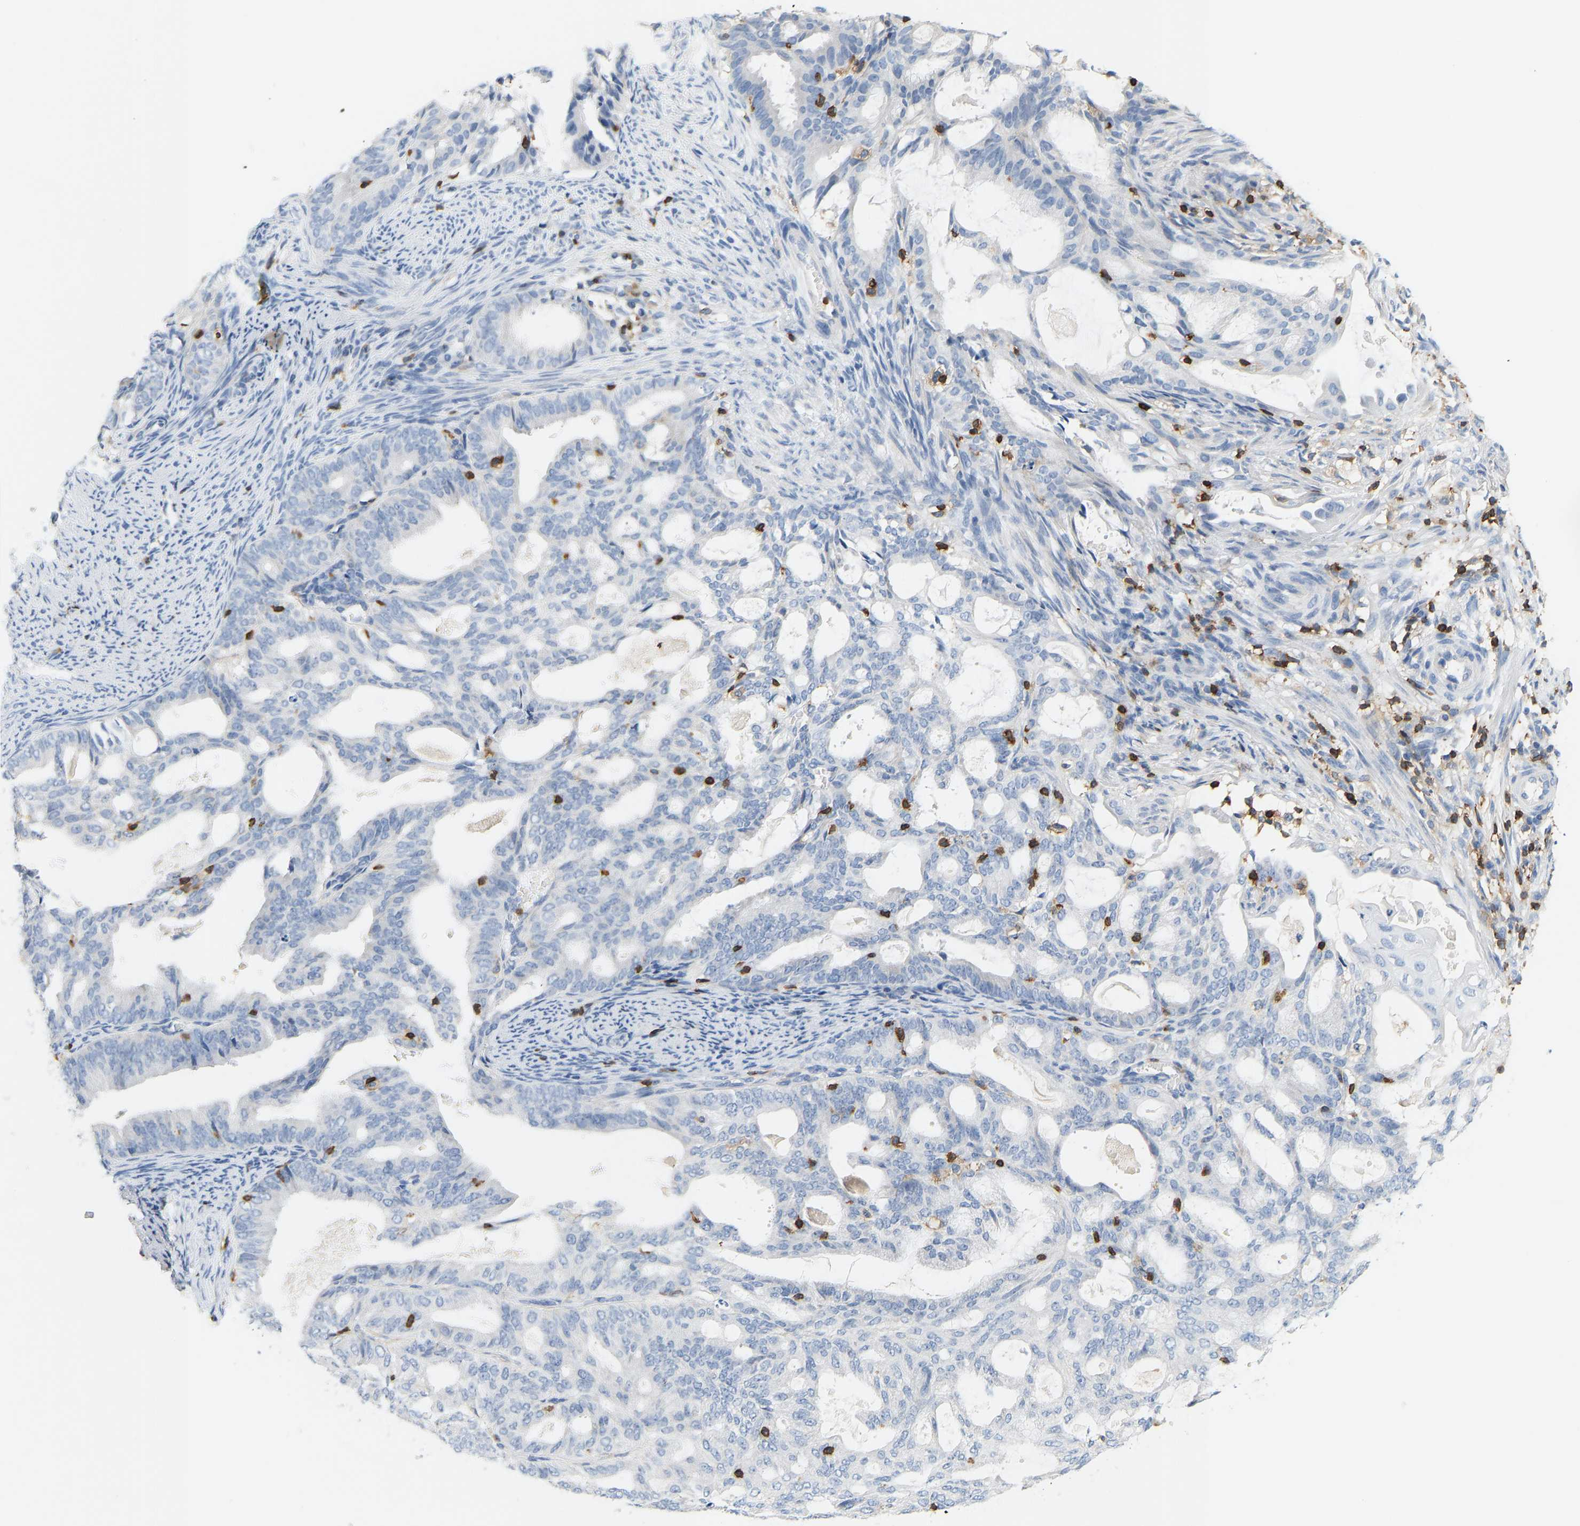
{"staining": {"intensity": "negative", "quantity": "none", "location": "none"}, "tissue": "endometrial cancer", "cell_type": "Tumor cells", "image_type": "cancer", "snomed": [{"axis": "morphology", "description": "Adenocarcinoma, NOS"}, {"axis": "topography", "description": "Endometrium"}], "caption": "A high-resolution micrograph shows immunohistochemistry staining of adenocarcinoma (endometrial), which shows no significant staining in tumor cells.", "gene": "EVL", "patient": {"sex": "female", "age": 58}}